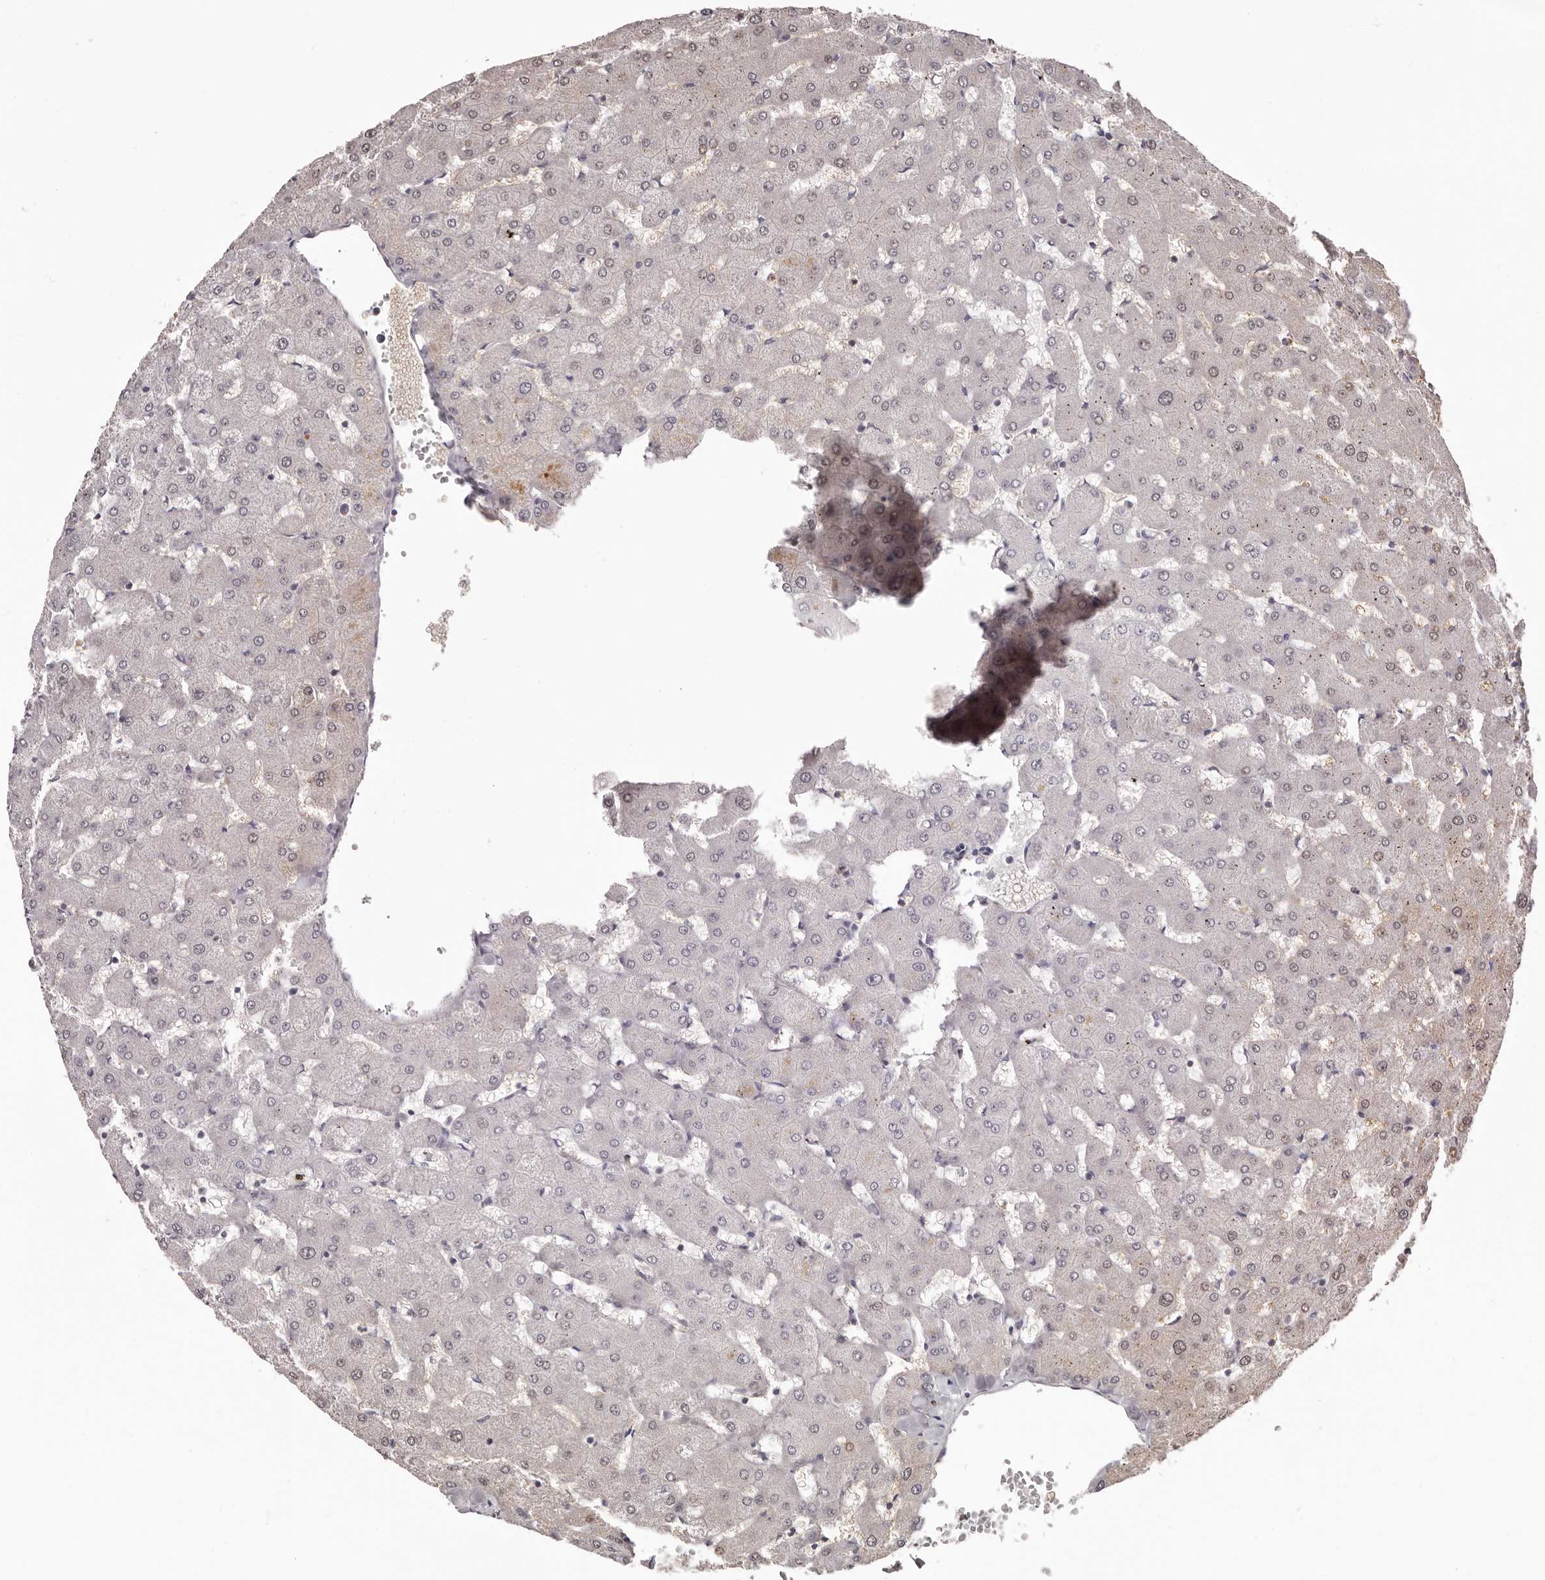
{"staining": {"intensity": "negative", "quantity": "none", "location": "none"}, "tissue": "liver", "cell_type": "Cholangiocytes", "image_type": "normal", "snomed": [{"axis": "morphology", "description": "Normal tissue, NOS"}, {"axis": "topography", "description": "Liver"}], "caption": "An IHC image of benign liver is shown. There is no staining in cholangiocytes of liver.", "gene": "PEG10", "patient": {"sex": "female", "age": 63}}